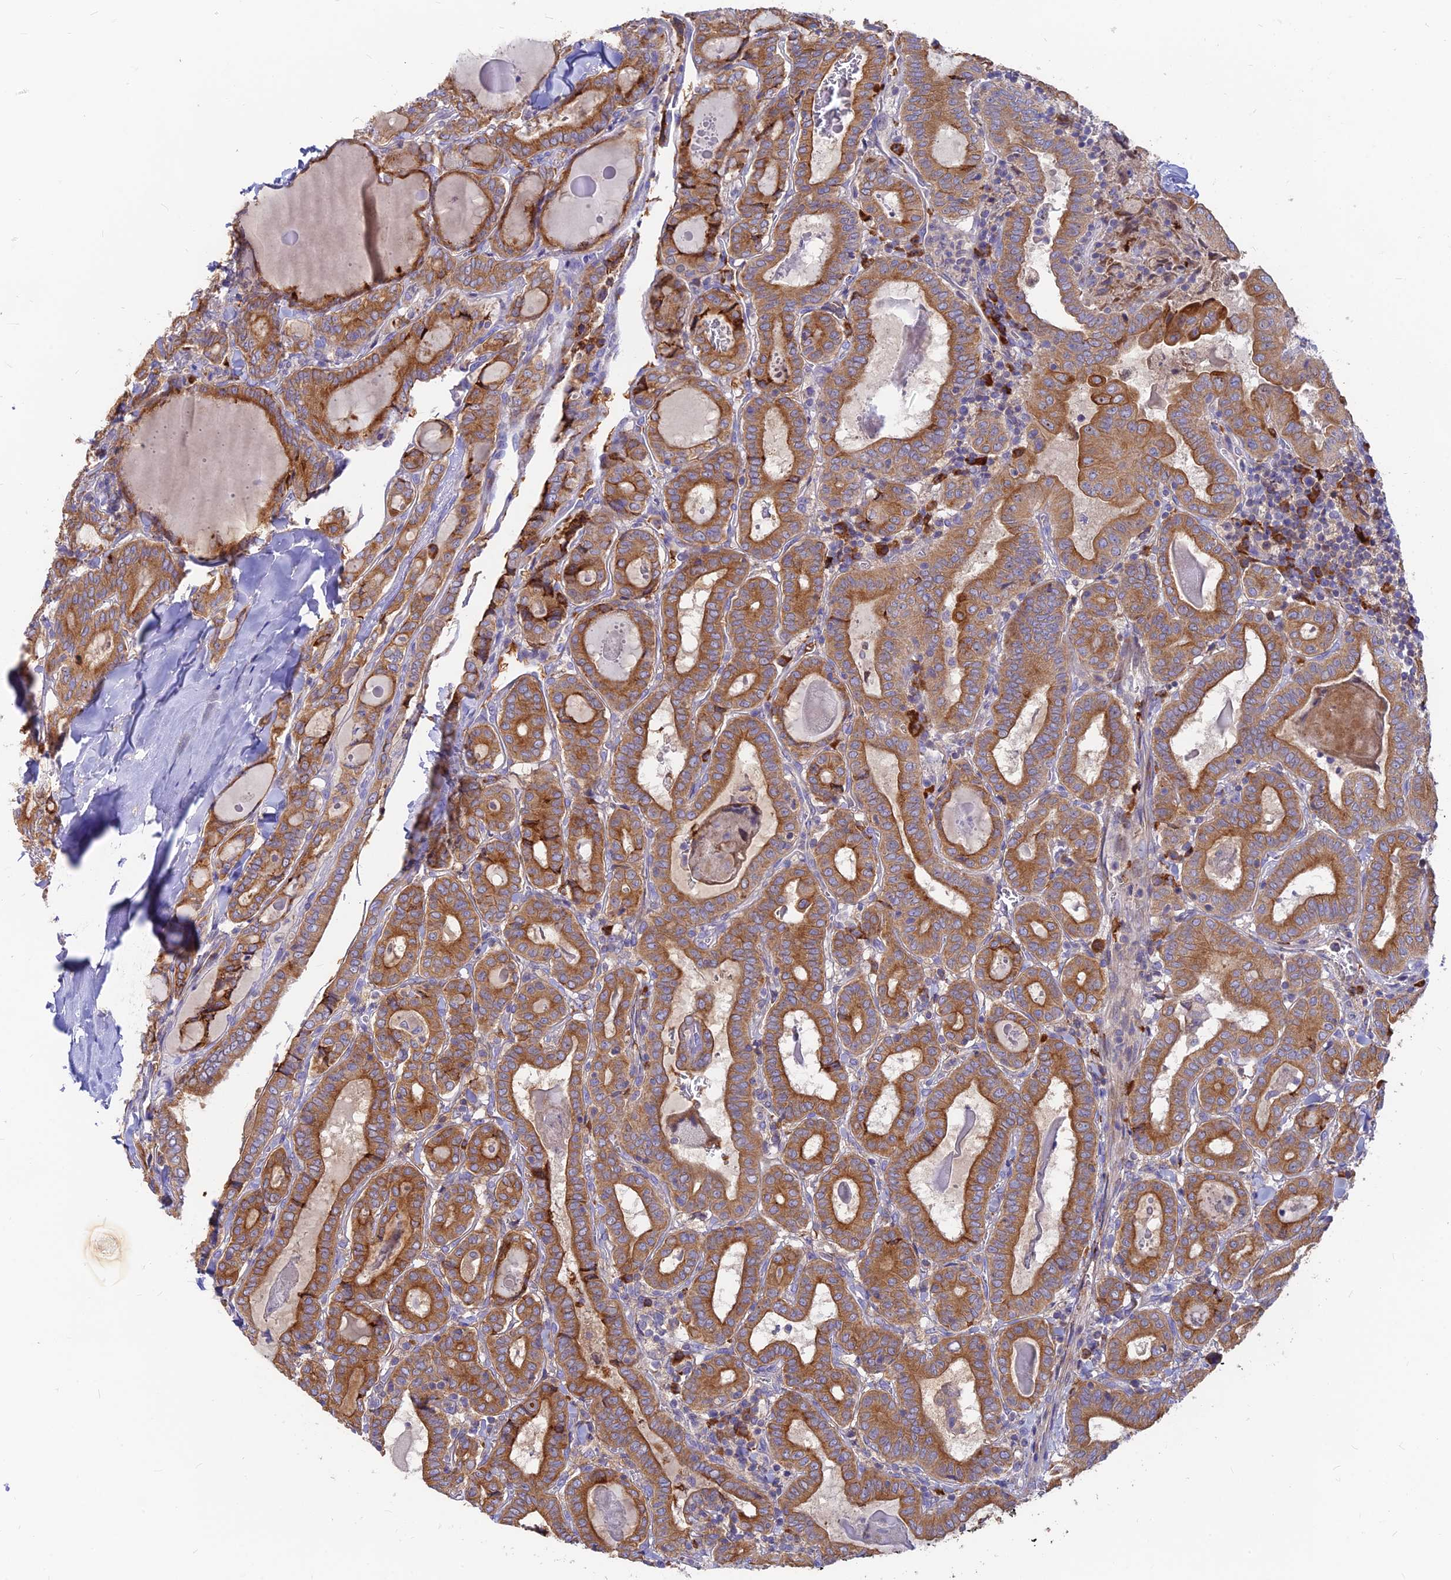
{"staining": {"intensity": "moderate", "quantity": ">75%", "location": "cytoplasmic/membranous"}, "tissue": "thyroid cancer", "cell_type": "Tumor cells", "image_type": "cancer", "snomed": [{"axis": "morphology", "description": "Papillary adenocarcinoma, NOS"}, {"axis": "topography", "description": "Thyroid gland"}], "caption": "Tumor cells display moderate cytoplasmic/membranous staining in about >75% of cells in papillary adenocarcinoma (thyroid).", "gene": "DENND2D", "patient": {"sex": "female", "age": 72}}